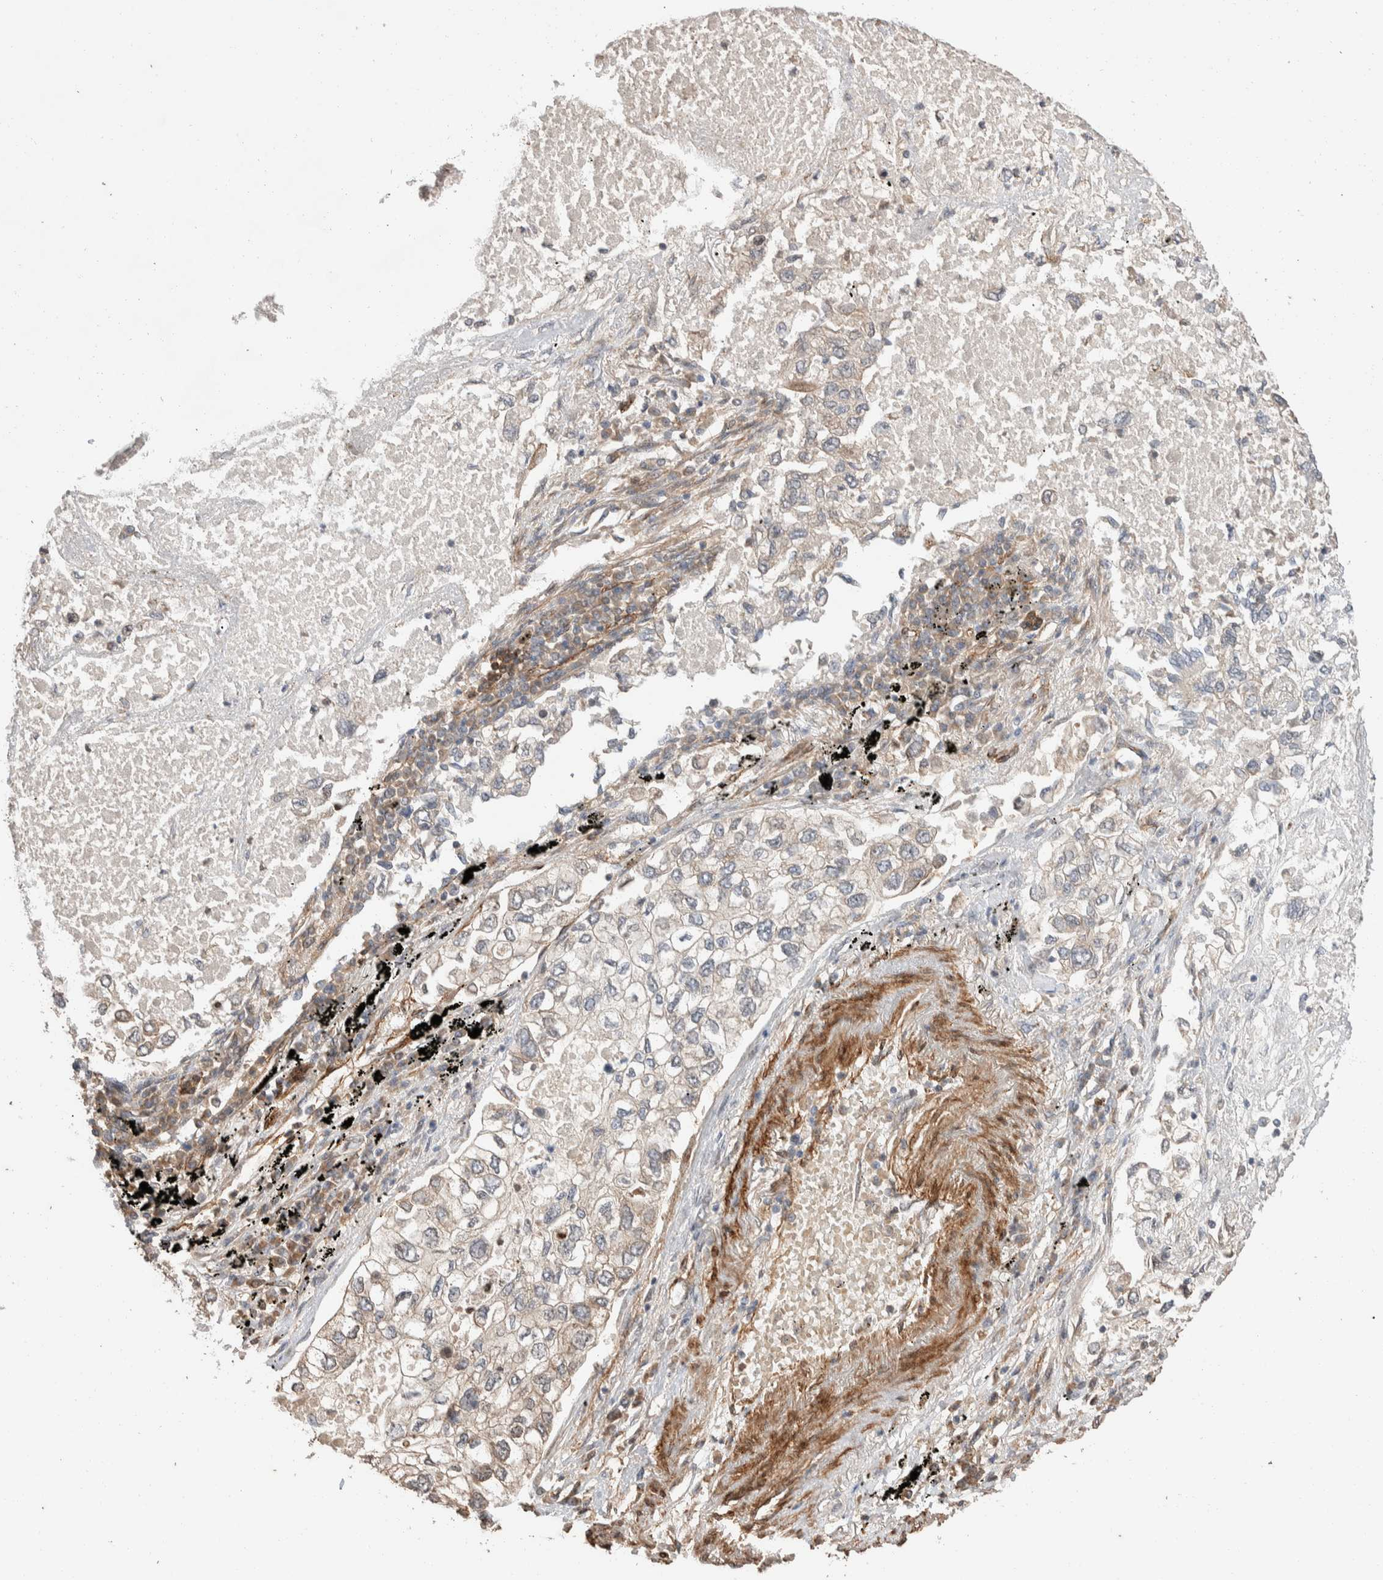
{"staining": {"intensity": "weak", "quantity": "25%-75%", "location": "cytoplasmic/membranous"}, "tissue": "lung cancer", "cell_type": "Tumor cells", "image_type": "cancer", "snomed": [{"axis": "morphology", "description": "Inflammation, NOS"}, {"axis": "morphology", "description": "Adenocarcinoma, NOS"}, {"axis": "topography", "description": "Lung"}], "caption": "Lung adenocarcinoma was stained to show a protein in brown. There is low levels of weak cytoplasmic/membranous expression in approximately 25%-75% of tumor cells.", "gene": "ERC1", "patient": {"sex": "male", "age": 63}}